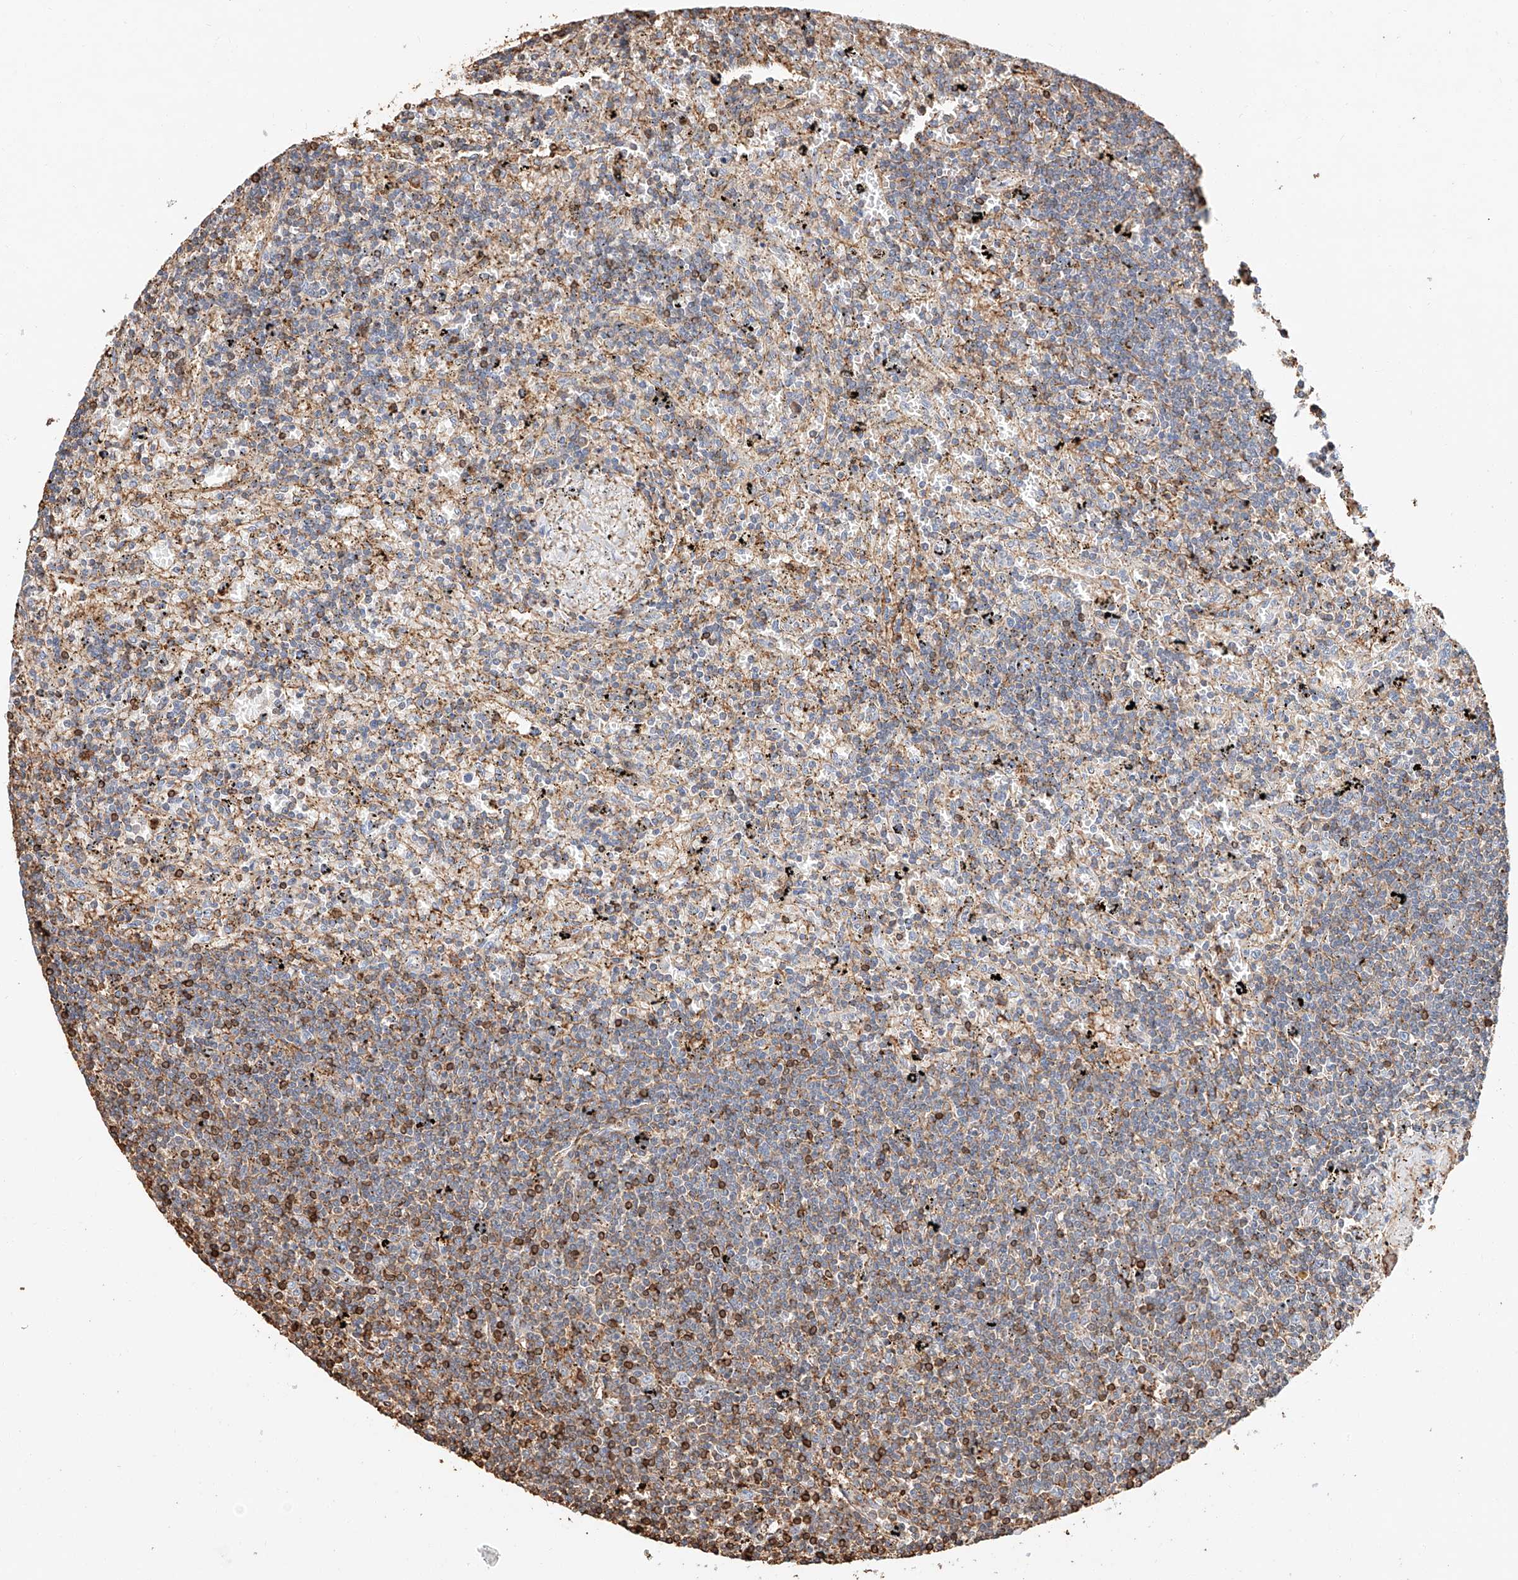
{"staining": {"intensity": "negative", "quantity": "none", "location": "none"}, "tissue": "lymphoma", "cell_type": "Tumor cells", "image_type": "cancer", "snomed": [{"axis": "morphology", "description": "Malignant lymphoma, non-Hodgkin's type, Low grade"}, {"axis": "topography", "description": "Spleen"}], "caption": "The image displays no staining of tumor cells in low-grade malignant lymphoma, non-Hodgkin's type. (Stains: DAB (3,3'-diaminobenzidine) immunohistochemistry (IHC) with hematoxylin counter stain, Microscopy: brightfield microscopy at high magnification).", "gene": "WFS1", "patient": {"sex": "male", "age": 76}}